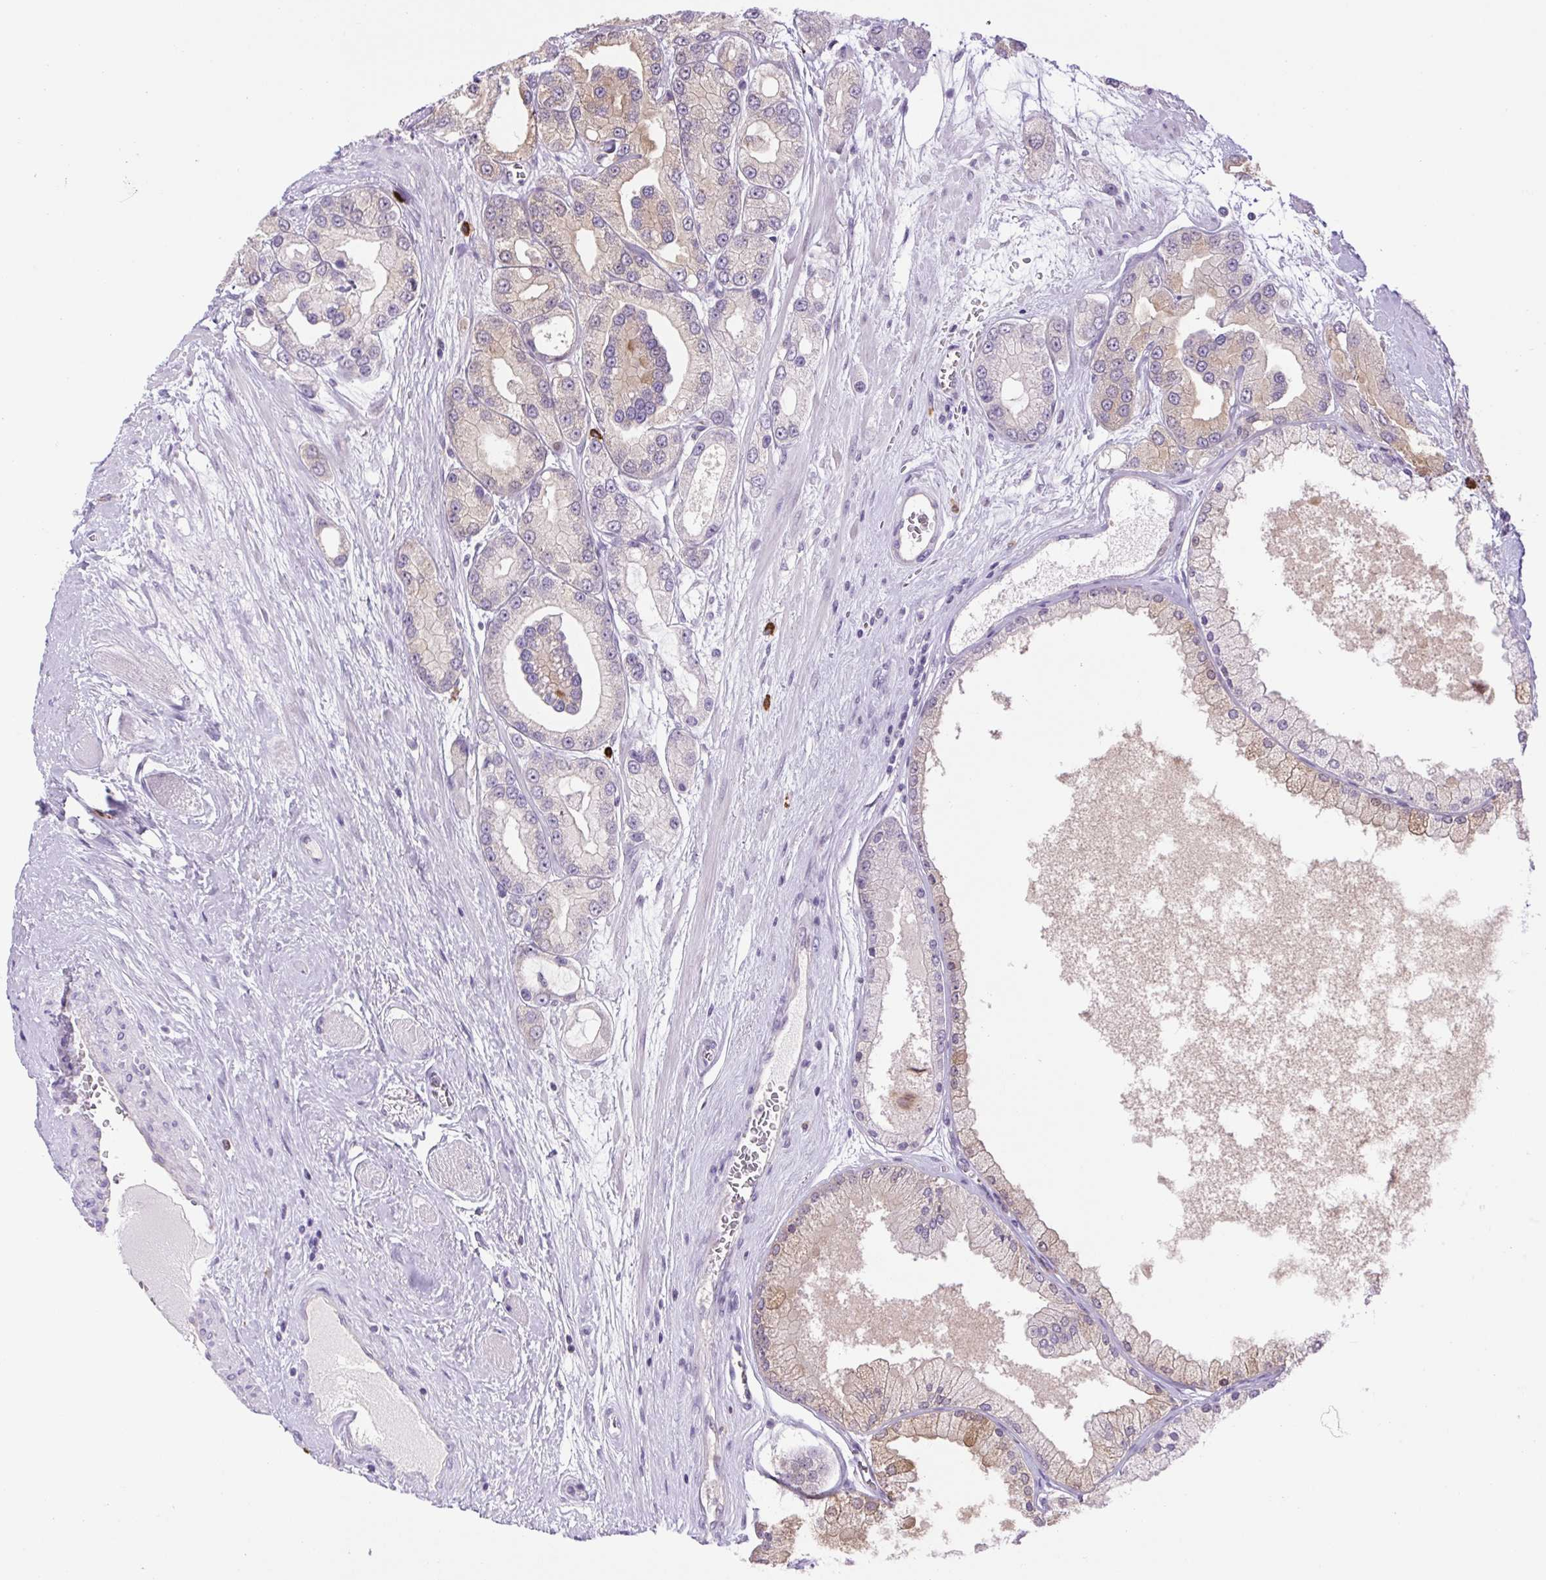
{"staining": {"intensity": "negative", "quantity": "none", "location": "none"}, "tissue": "prostate cancer", "cell_type": "Tumor cells", "image_type": "cancer", "snomed": [{"axis": "morphology", "description": "Adenocarcinoma, High grade"}, {"axis": "topography", "description": "Prostate"}], "caption": "Prostate cancer (high-grade adenocarcinoma) was stained to show a protein in brown. There is no significant staining in tumor cells.", "gene": "FAM177B", "patient": {"sex": "male", "age": 67}}